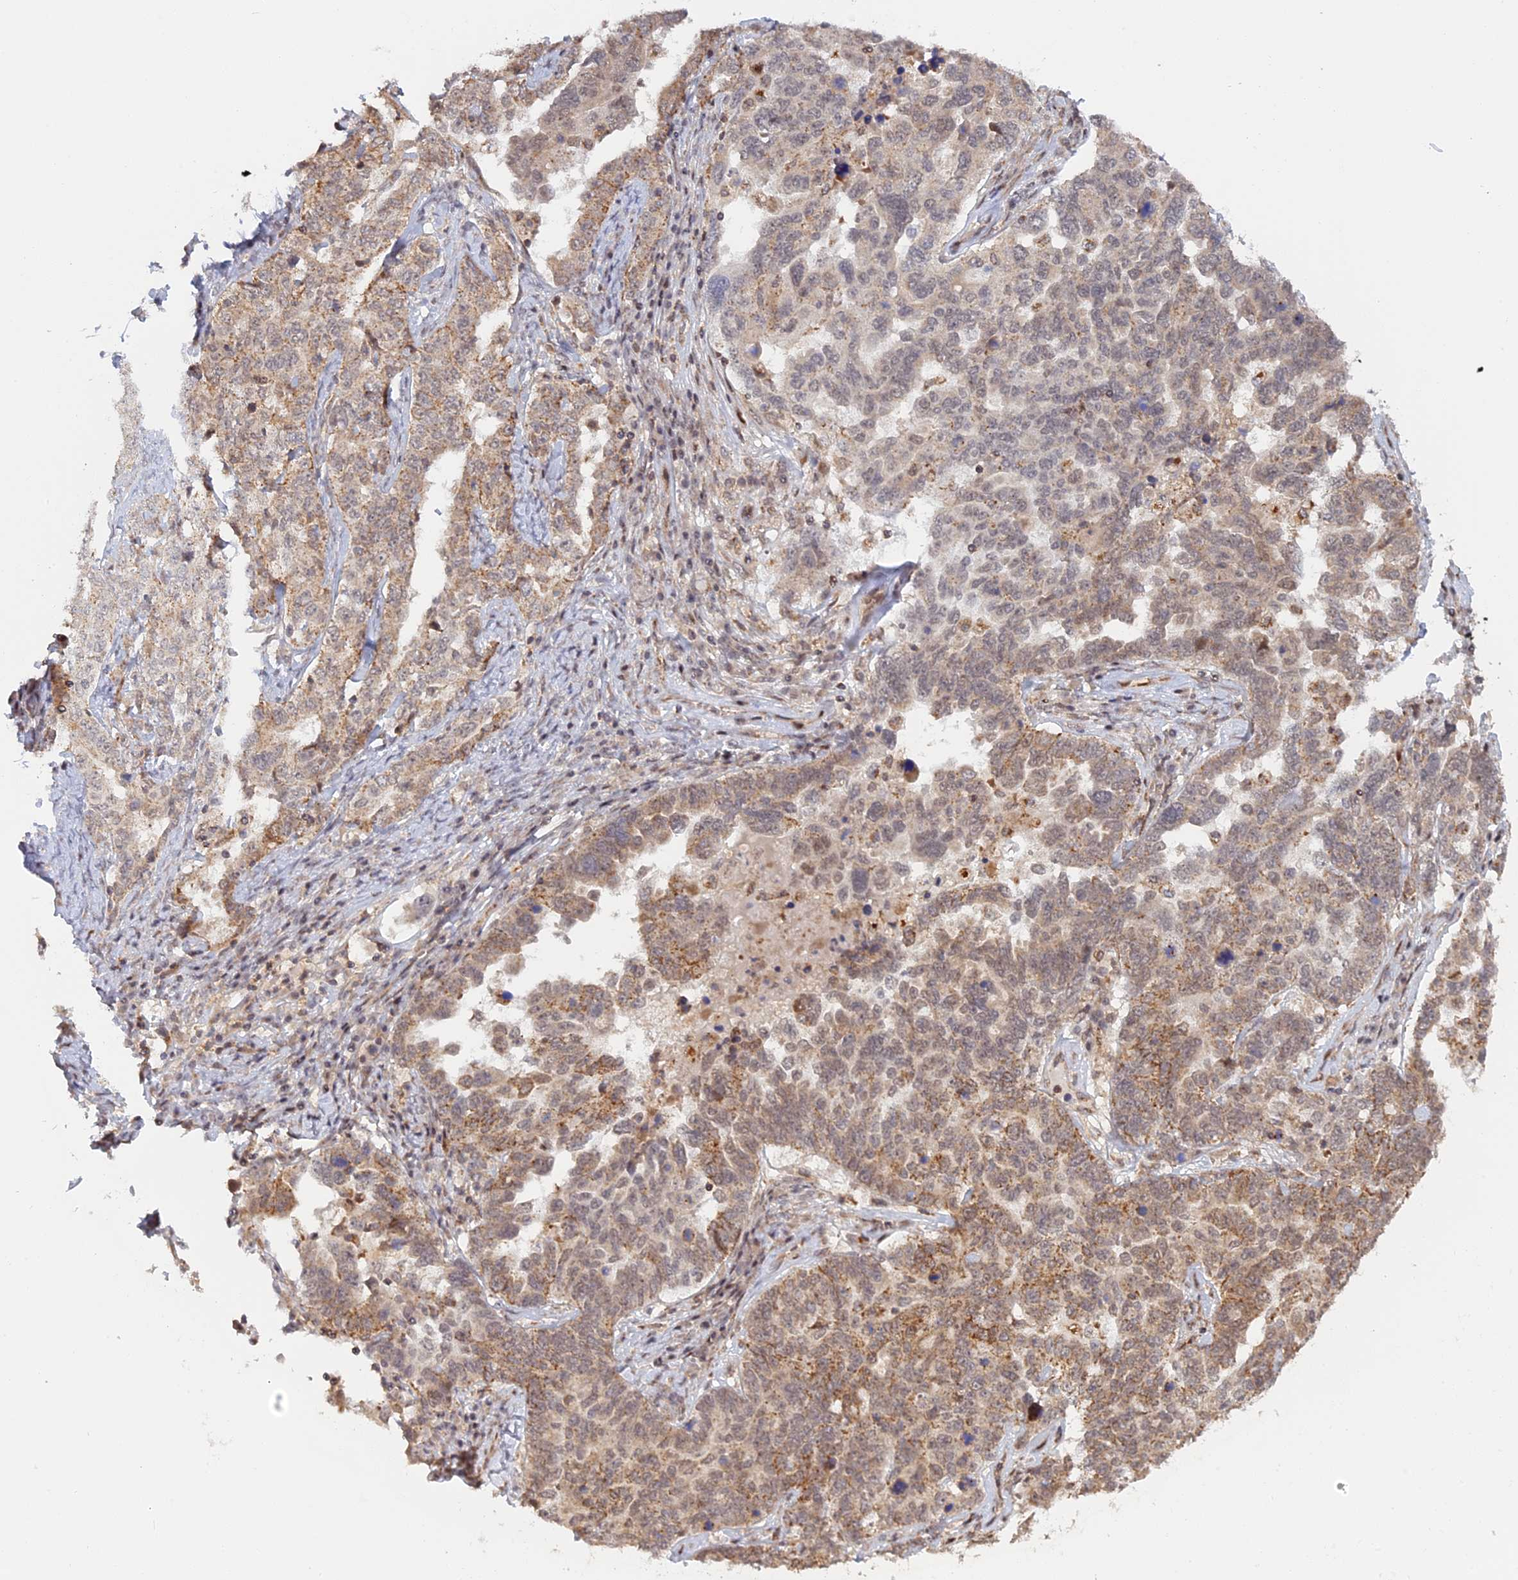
{"staining": {"intensity": "moderate", "quantity": ">75%", "location": "cytoplasmic/membranous,nuclear"}, "tissue": "ovarian cancer", "cell_type": "Tumor cells", "image_type": "cancer", "snomed": [{"axis": "morphology", "description": "Carcinoma, endometroid"}, {"axis": "topography", "description": "Ovary"}], "caption": "IHC of ovarian cancer displays medium levels of moderate cytoplasmic/membranous and nuclear staining in approximately >75% of tumor cells. (DAB (3,3'-diaminobenzidine) IHC, brown staining for protein, blue staining for nuclei).", "gene": "GSKIP", "patient": {"sex": "female", "age": 62}}